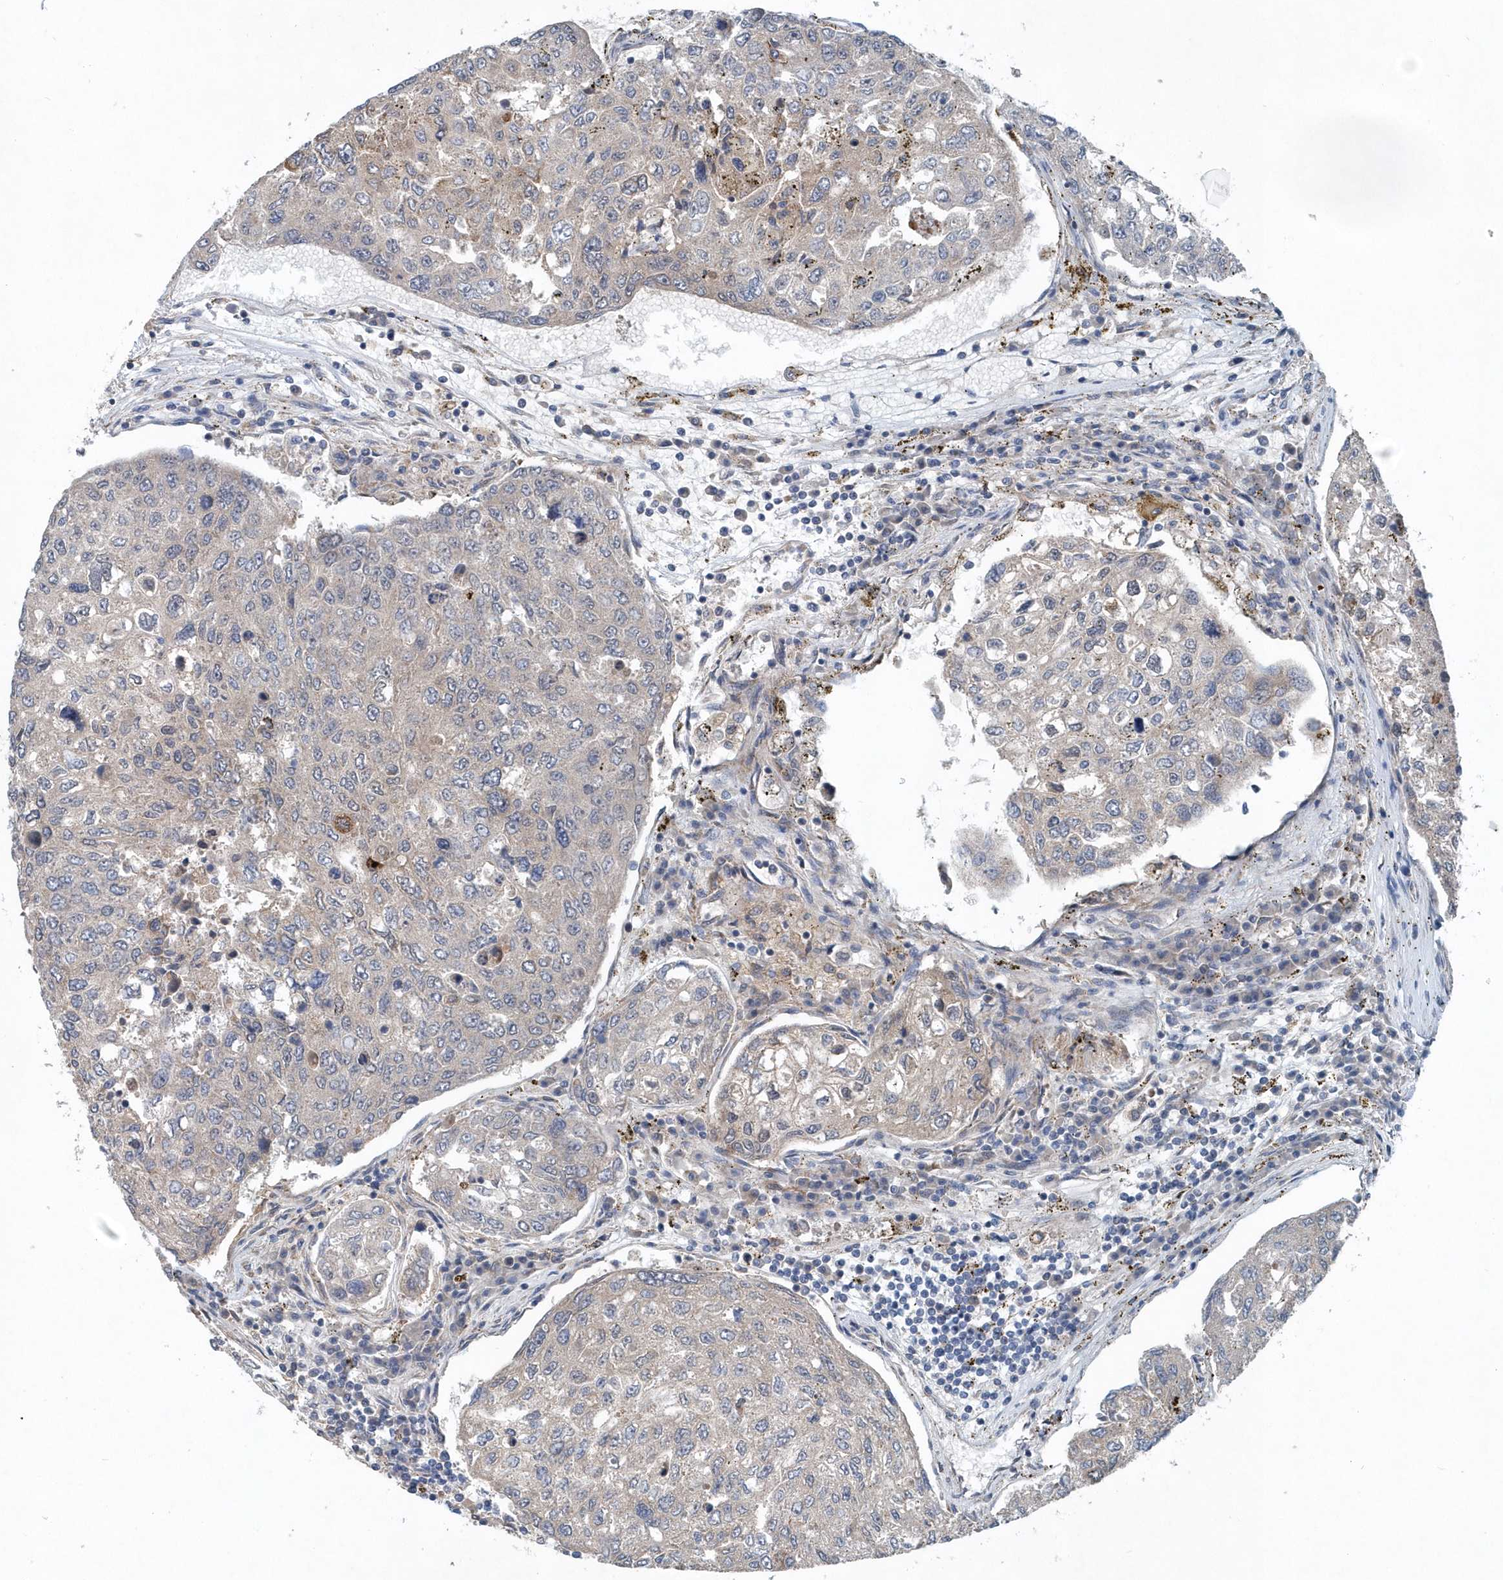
{"staining": {"intensity": "weak", "quantity": "<25%", "location": "cytoplasmic/membranous"}, "tissue": "urothelial cancer", "cell_type": "Tumor cells", "image_type": "cancer", "snomed": [{"axis": "morphology", "description": "Urothelial carcinoma, High grade"}, {"axis": "topography", "description": "Lymph node"}, {"axis": "topography", "description": "Urinary bladder"}], "caption": "Immunohistochemical staining of high-grade urothelial carcinoma displays no significant expression in tumor cells.", "gene": "PFN2", "patient": {"sex": "male", "age": 51}}